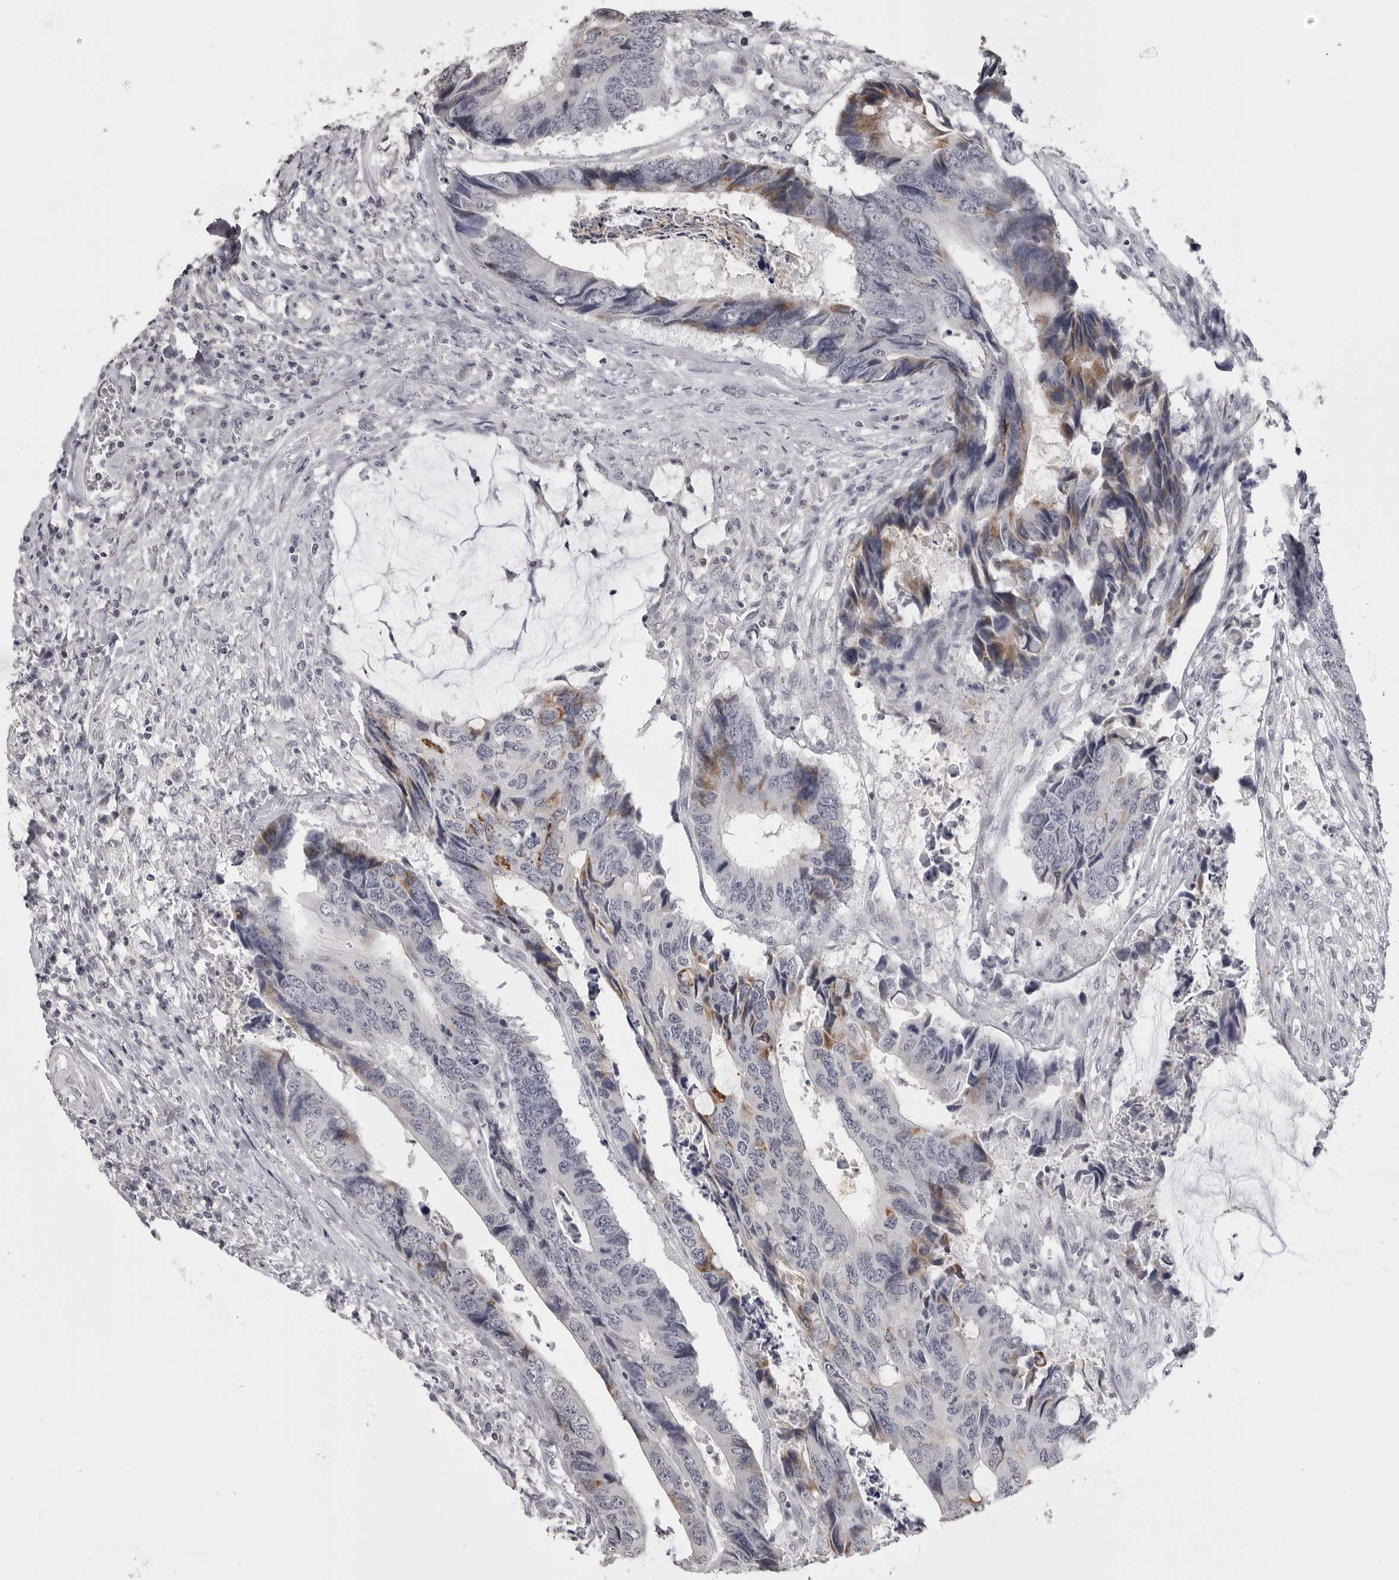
{"staining": {"intensity": "moderate", "quantity": "<25%", "location": "cytoplasmic/membranous"}, "tissue": "colorectal cancer", "cell_type": "Tumor cells", "image_type": "cancer", "snomed": [{"axis": "morphology", "description": "Adenocarcinoma, NOS"}, {"axis": "topography", "description": "Rectum"}], "caption": "High-power microscopy captured an immunohistochemistry (IHC) photomicrograph of adenocarcinoma (colorectal), revealing moderate cytoplasmic/membranous staining in approximately <25% of tumor cells. Ihc stains the protein in brown and the nuclei are stained blue.", "gene": "GPN2", "patient": {"sex": "male", "age": 84}}